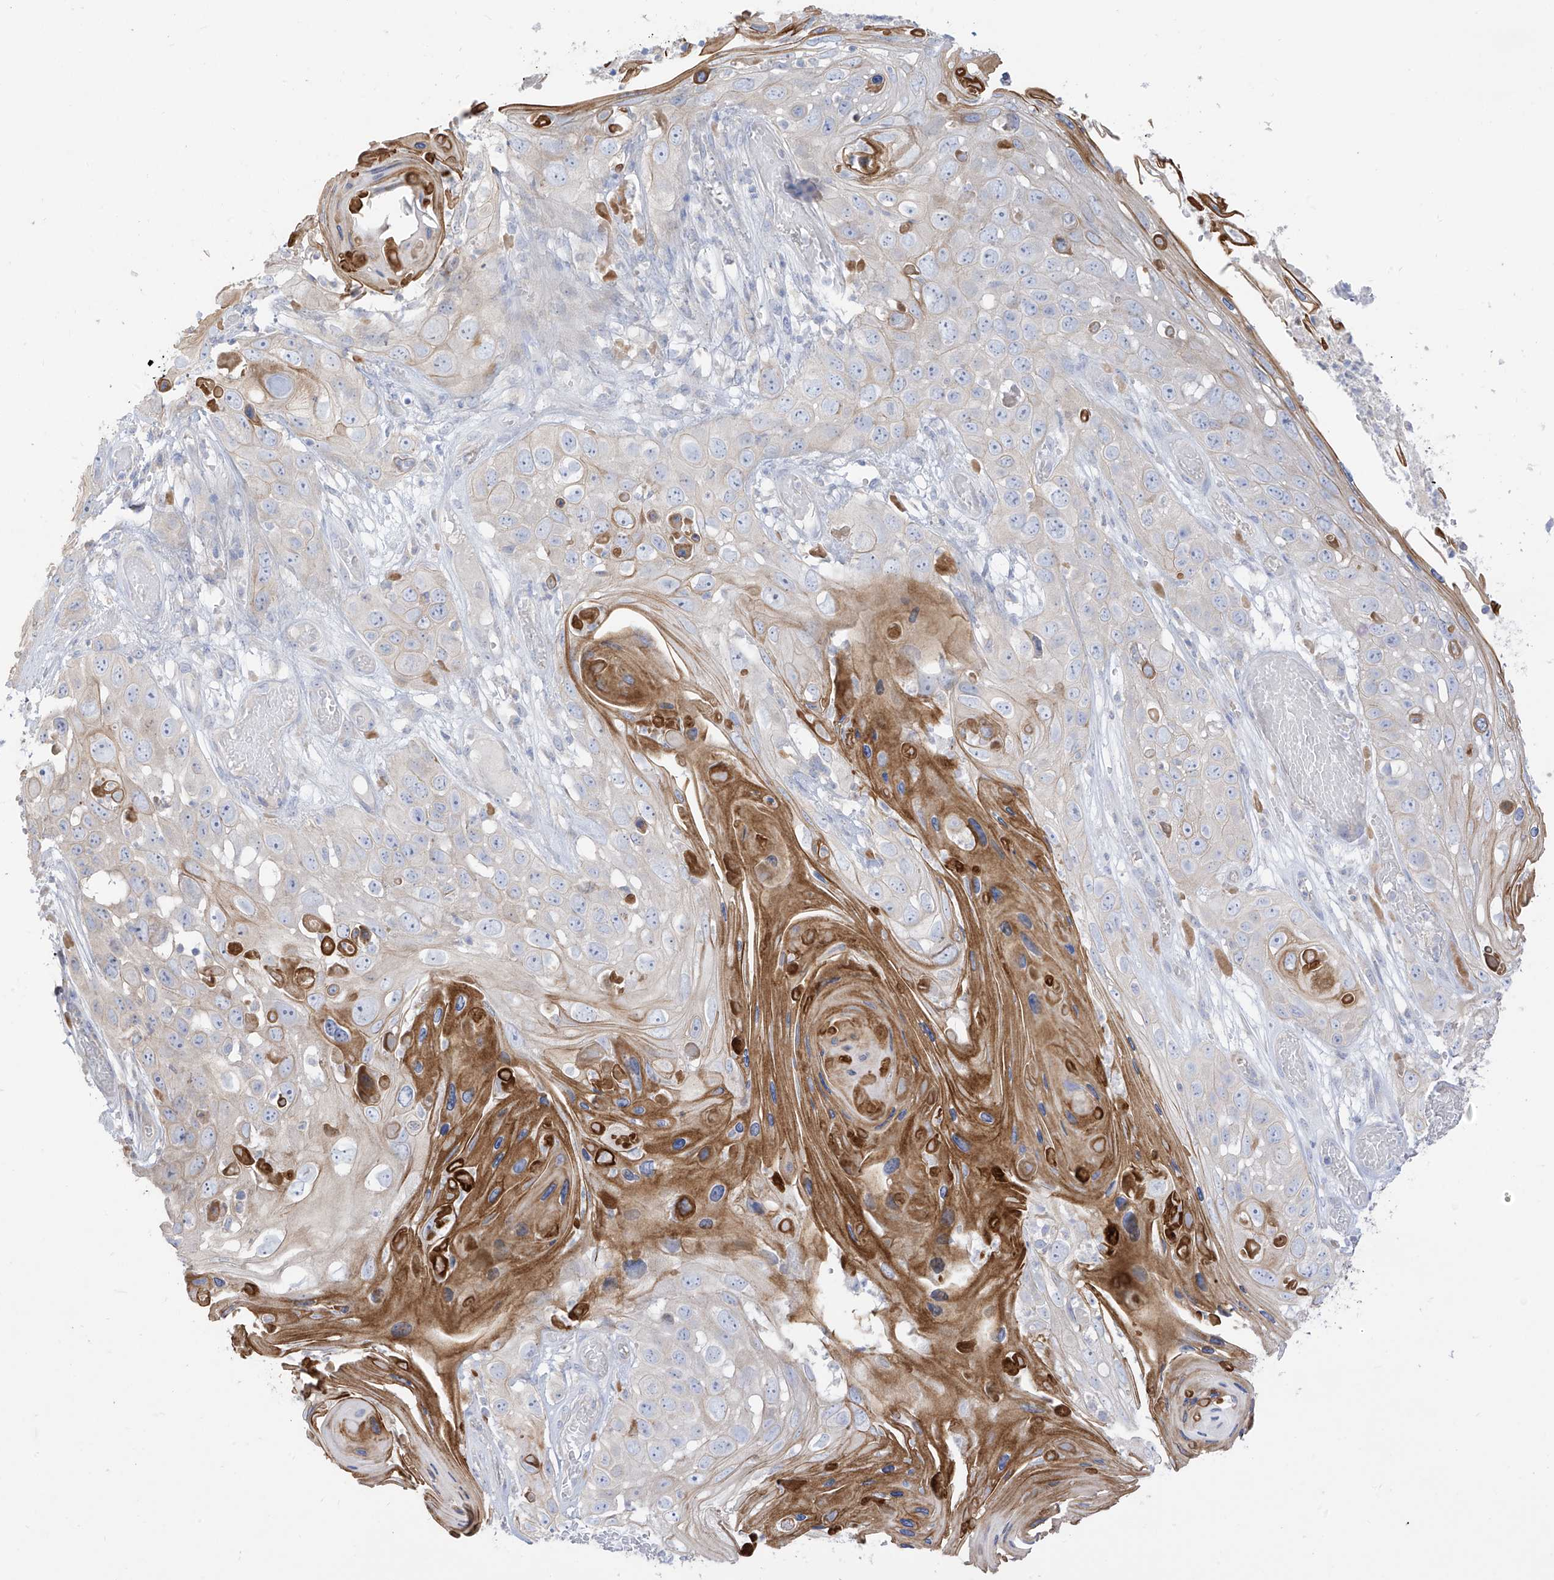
{"staining": {"intensity": "moderate", "quantity": "<25%", "location": "cytoplasmic/membranous"}, "tissue": "skin cancer", "cell_type": "Tumor cells", "image_type": "cancer", "snomed": [{"axis": "morphology", "description": "Squamous cell carcinoma, NOS"}, {"axis": "topography", "description": "Skin"}], "caption": "Skin cancer stained with DAB immunohistochemistry shows low levels of moderate cytoplasmic/membranous positivity in approximately <25% of tumor cells.", "gene": "ARHGEF40", "patient": {"sex": "male", "age": 55}}